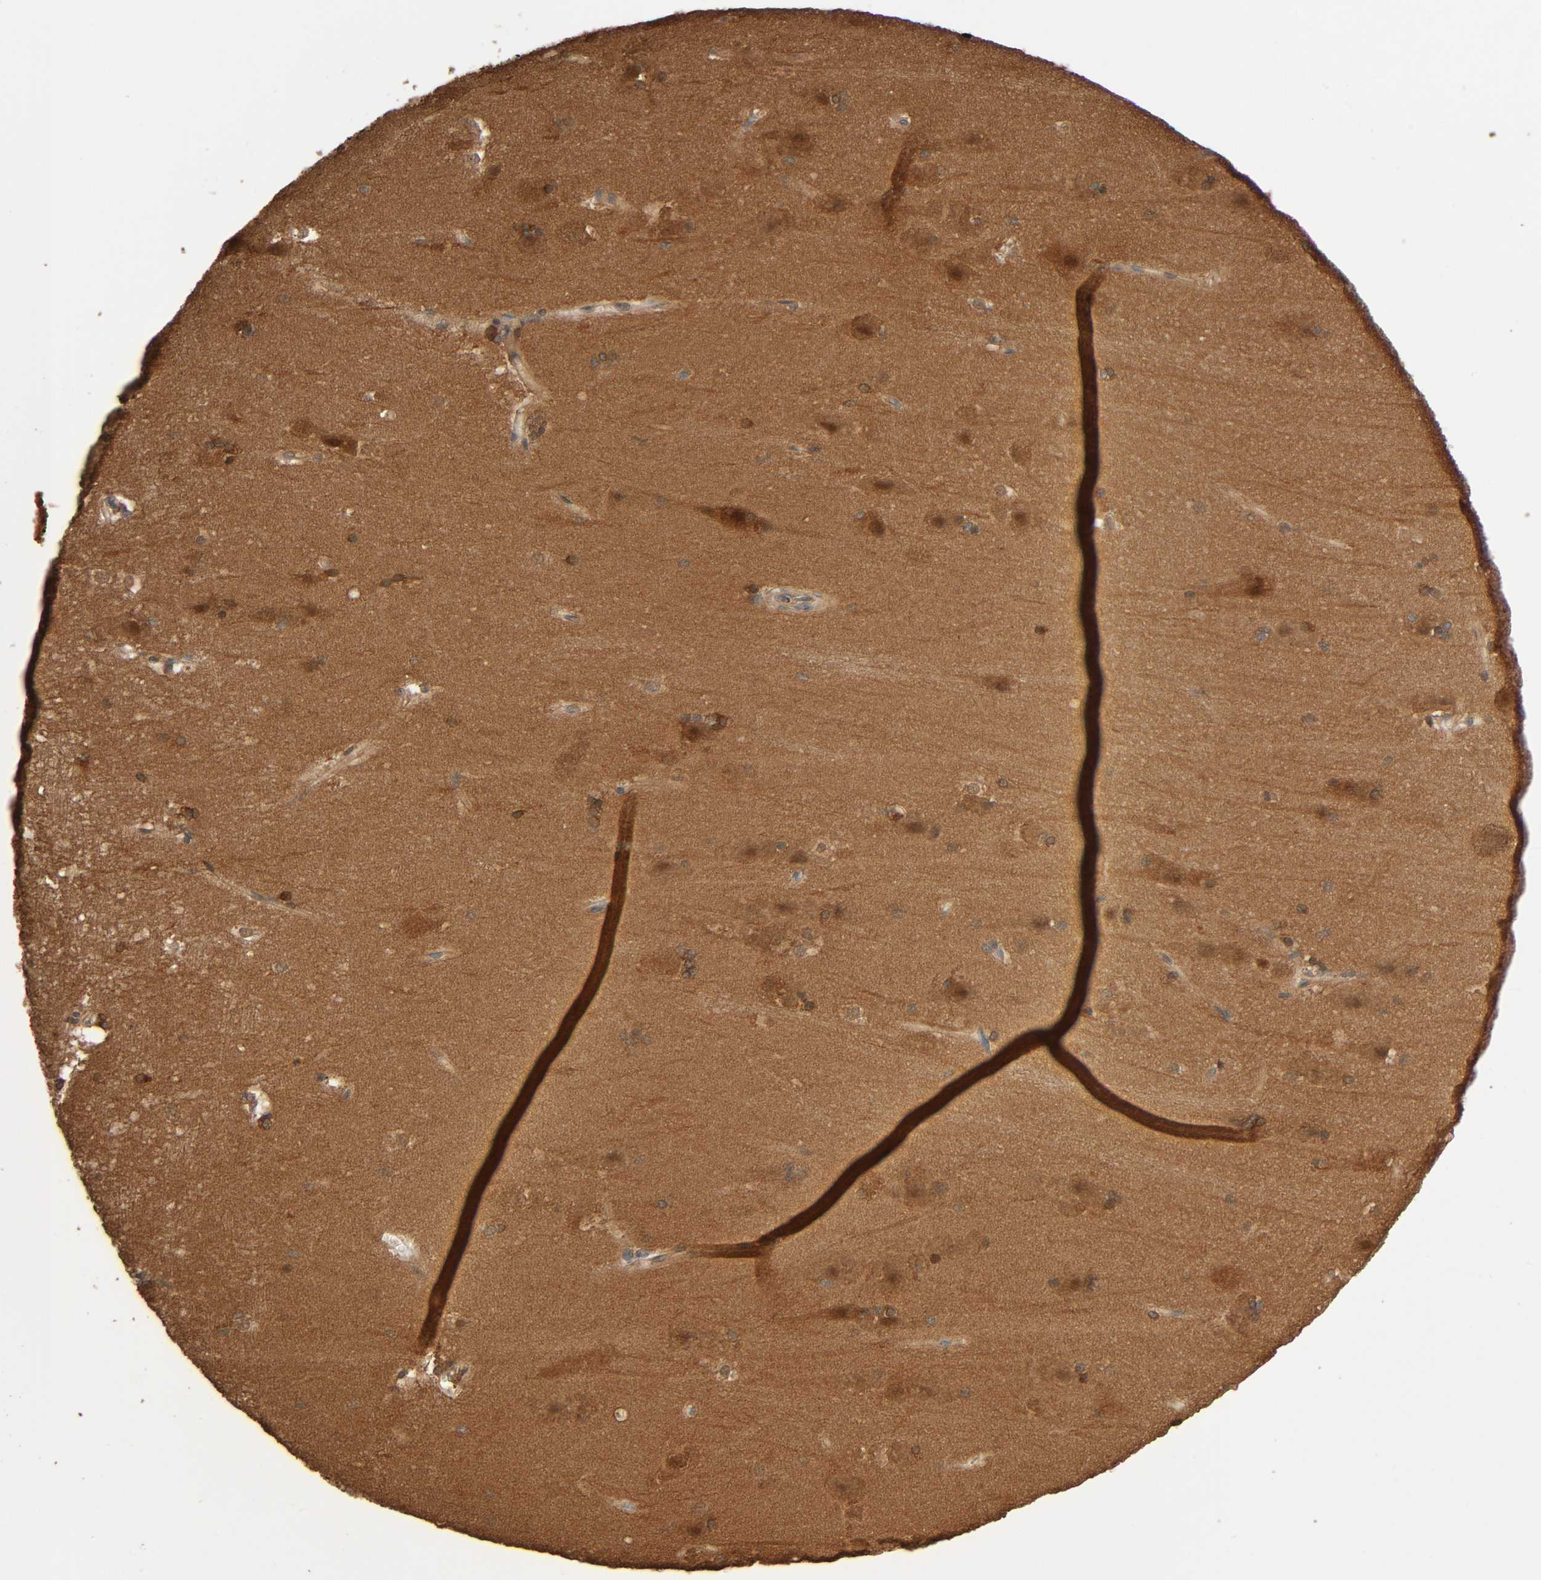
{"staining": {"intensity": "moderate", "quantity": "25%-75%", "location": "cytoplasmic/membranous"}, "tissue": "hippocampus", "cell_type": "Glial cells", "image_type": "normal", "snomed": [{"axis": "morphology", "description": "Normal tissue, NOS"}, {"axis": "topography", "description": "Hippocampus"}], "caption": "The histopathology image displays immunohistochemical staining of normal hippocampus. There is moderate cytoplasmic/membranous staining is identified in approximately 25%-75% of glial cells. (Stains: DAB in brown, nuclei in blue, Microscopy: brightfield microscopy at high magnification).", "gene": "PPP2R1B", "patient": {"sex": "female", "age": 19}}